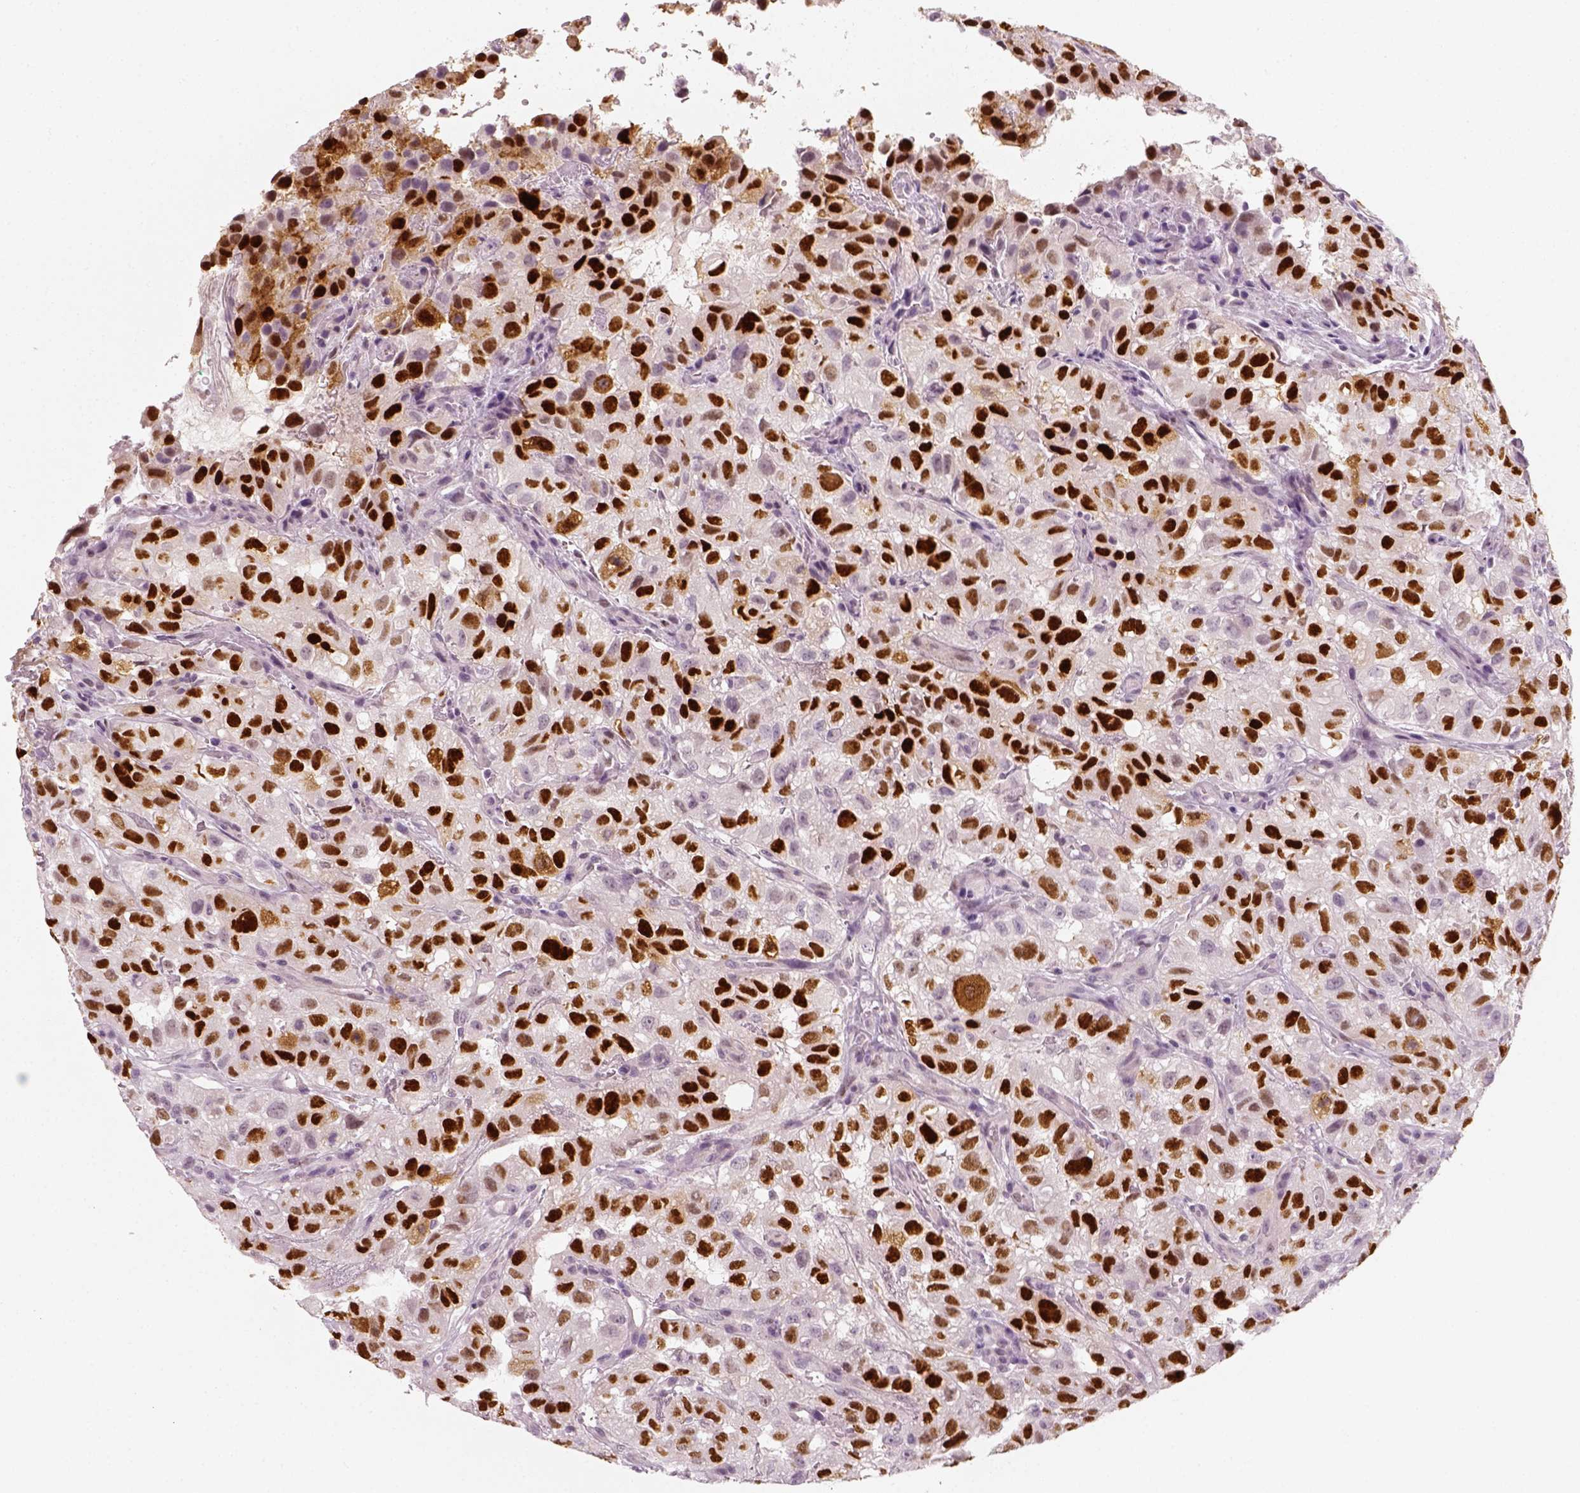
{"staining": {"intensity": "strong", "quantity": ">75%", "location": "nuclear"}, "tissue": "renal cancer", "cell_type": "Tumor cells", "image_type": "cancer", "snomed": [{"axis": "morphology", "description": "Adenocarcinoma, NOS"}, {"axis": "topography", "description": "Kidney"}], "caption": "Protein staining of adenocarcinoma (renal) tissue reveals strong nuclear staining in about >75% of tumor cells.", "gene": "TP53", "patient": {"sex": "male", "age": 64}}